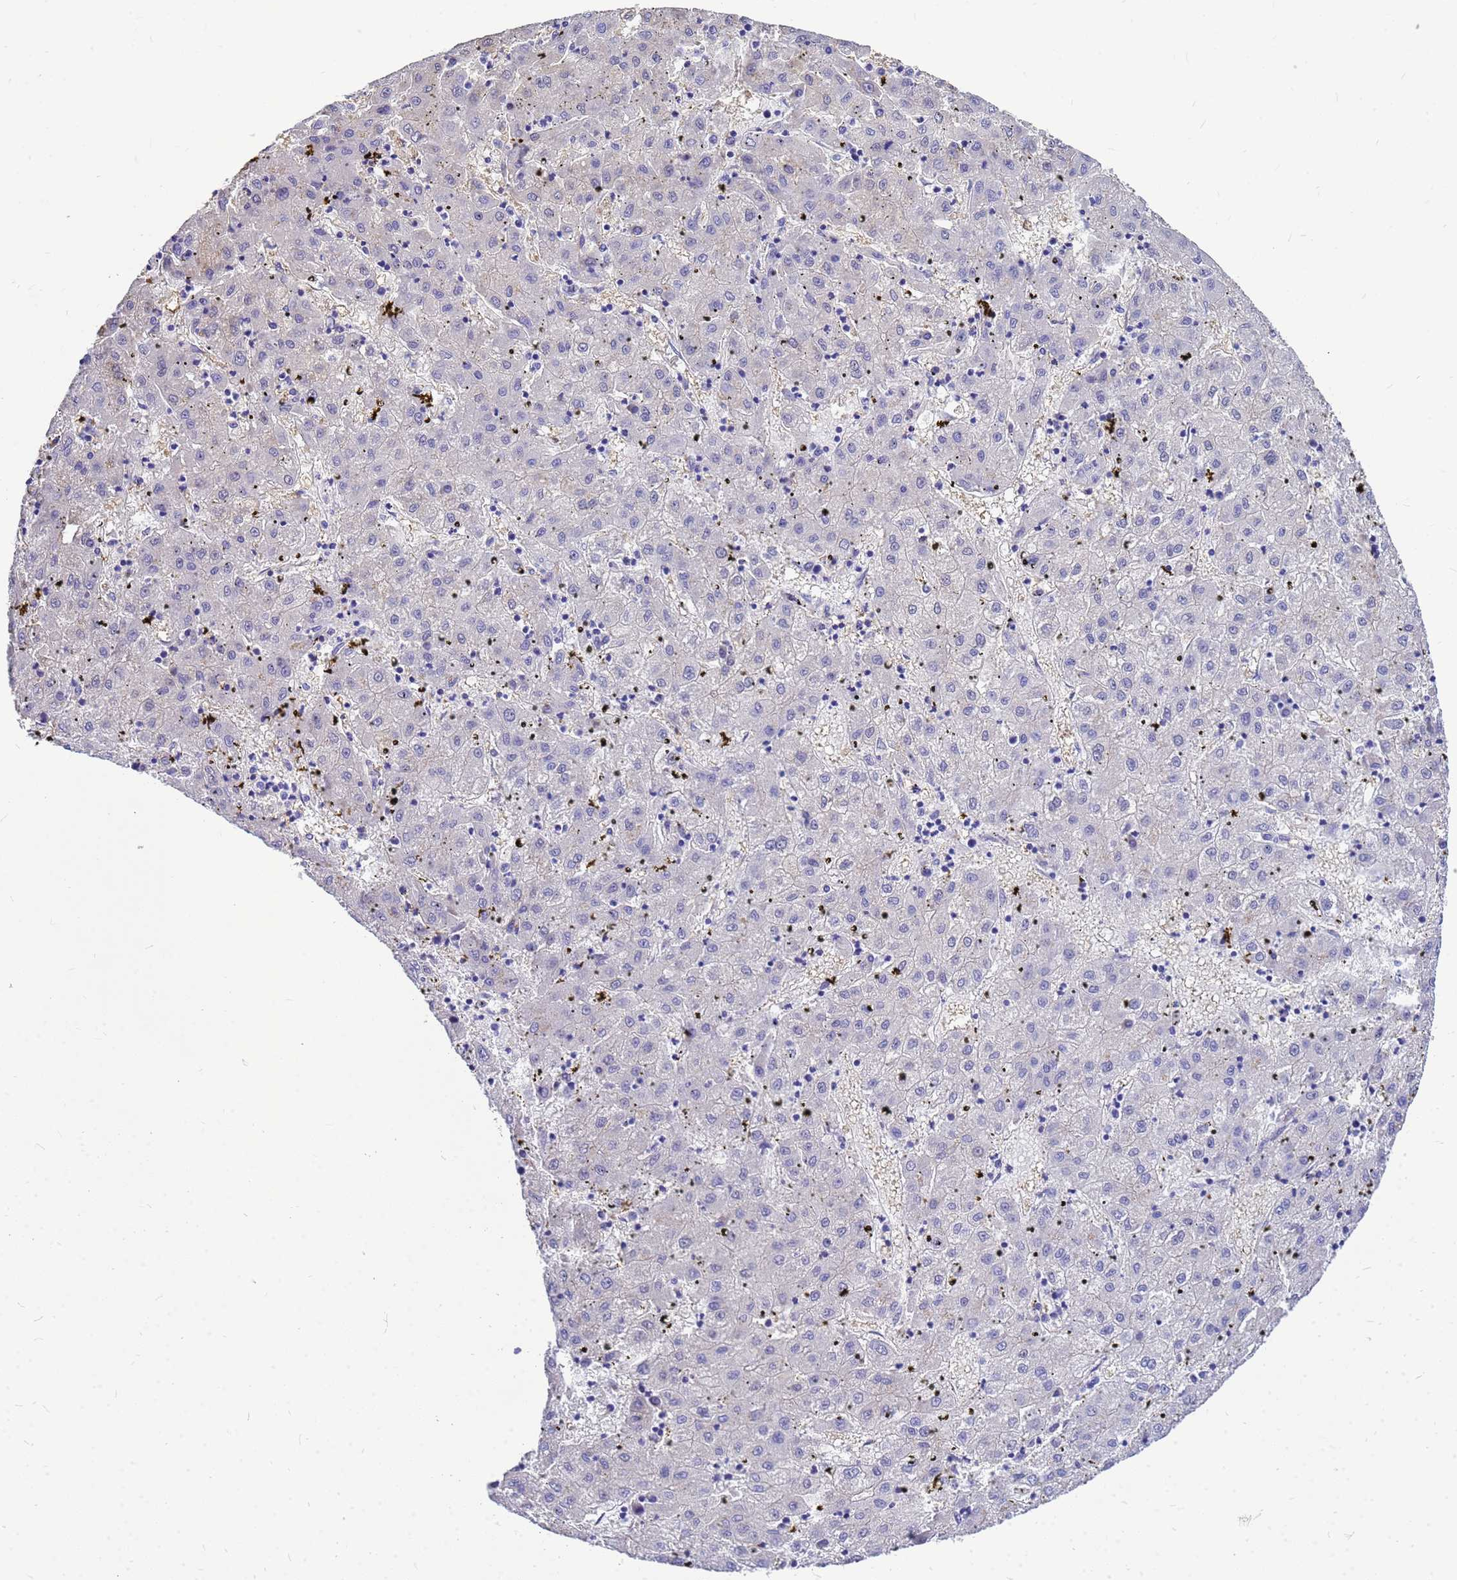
{"staining": {"intensity": "negative", "quantity": "none", "location": "none"}, "tissue": "liver cancer", "cell_type": "Tumor cells", "image_type": "cancer", "snomed": [{"axis": "morphology", "description": "Carcinoma, Hepatocellular, NOS"}, {"axis": "topography", "description": "Liver"}], "caption": "Tumor cells show no significant staining in liver cancer.", "gene": "OR52E2", "patient": {"sex": "male", "age": 72}}